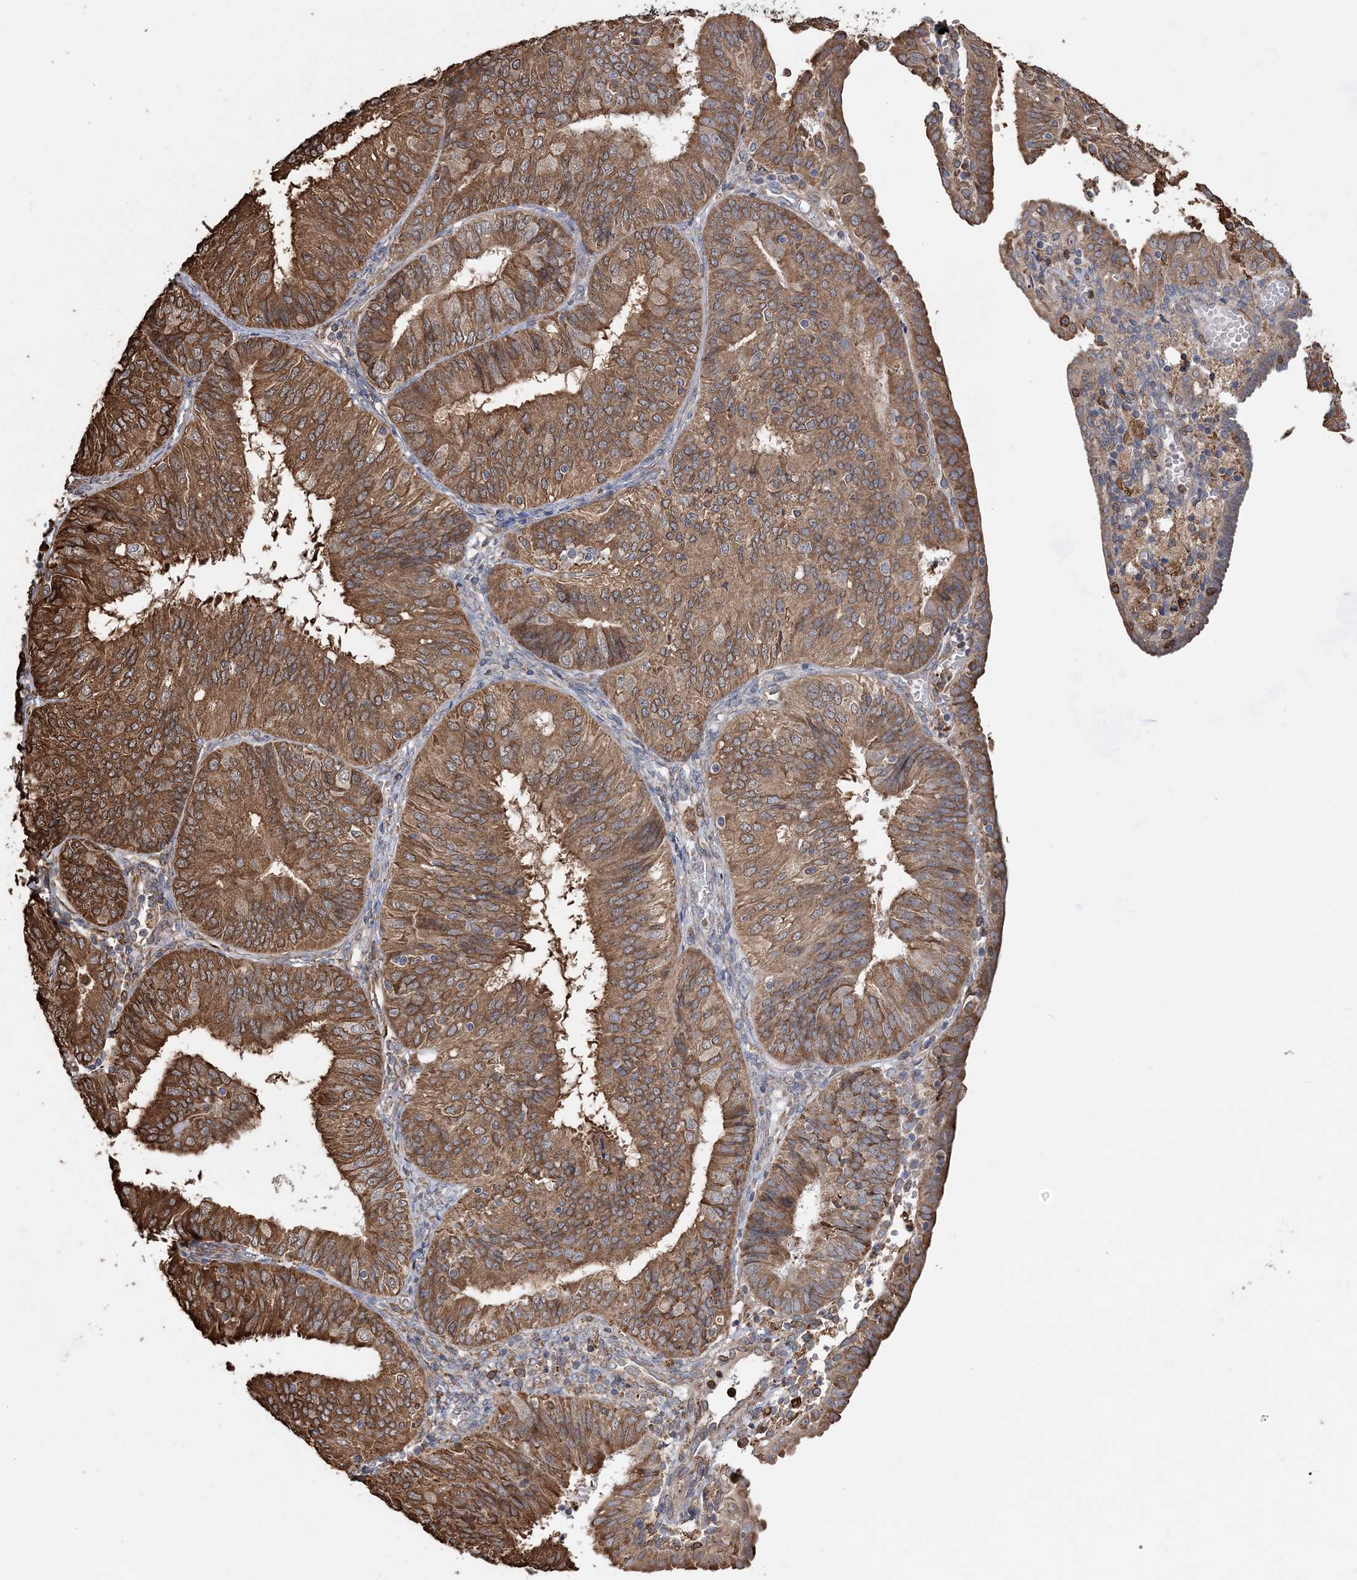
{"staining": {"intensity": "moderate", "quantity": ">75%", "location": "cytoplasmic/membranous"}, "tissue": "endometrial cancer", "cell_type": "Tumor cells", "image_type": "cancer", "snomed": [{"axis": "morphology", "description": "Adenocarcinoma, NOS"}, {"axis": "topography", "description": "Endometrium"}], "caption": "Protein staining reveals moderate cytoplasmic/membranous expression in about >75% of tumor cells in endometrial adenocarcinoma. The staining was performed using DAB, with brown indicating positive protein expression. Nuclei are stained blue with hematoxylin.", "gene": "WDR12", "patient": {"sex": "female", "age": 58}}